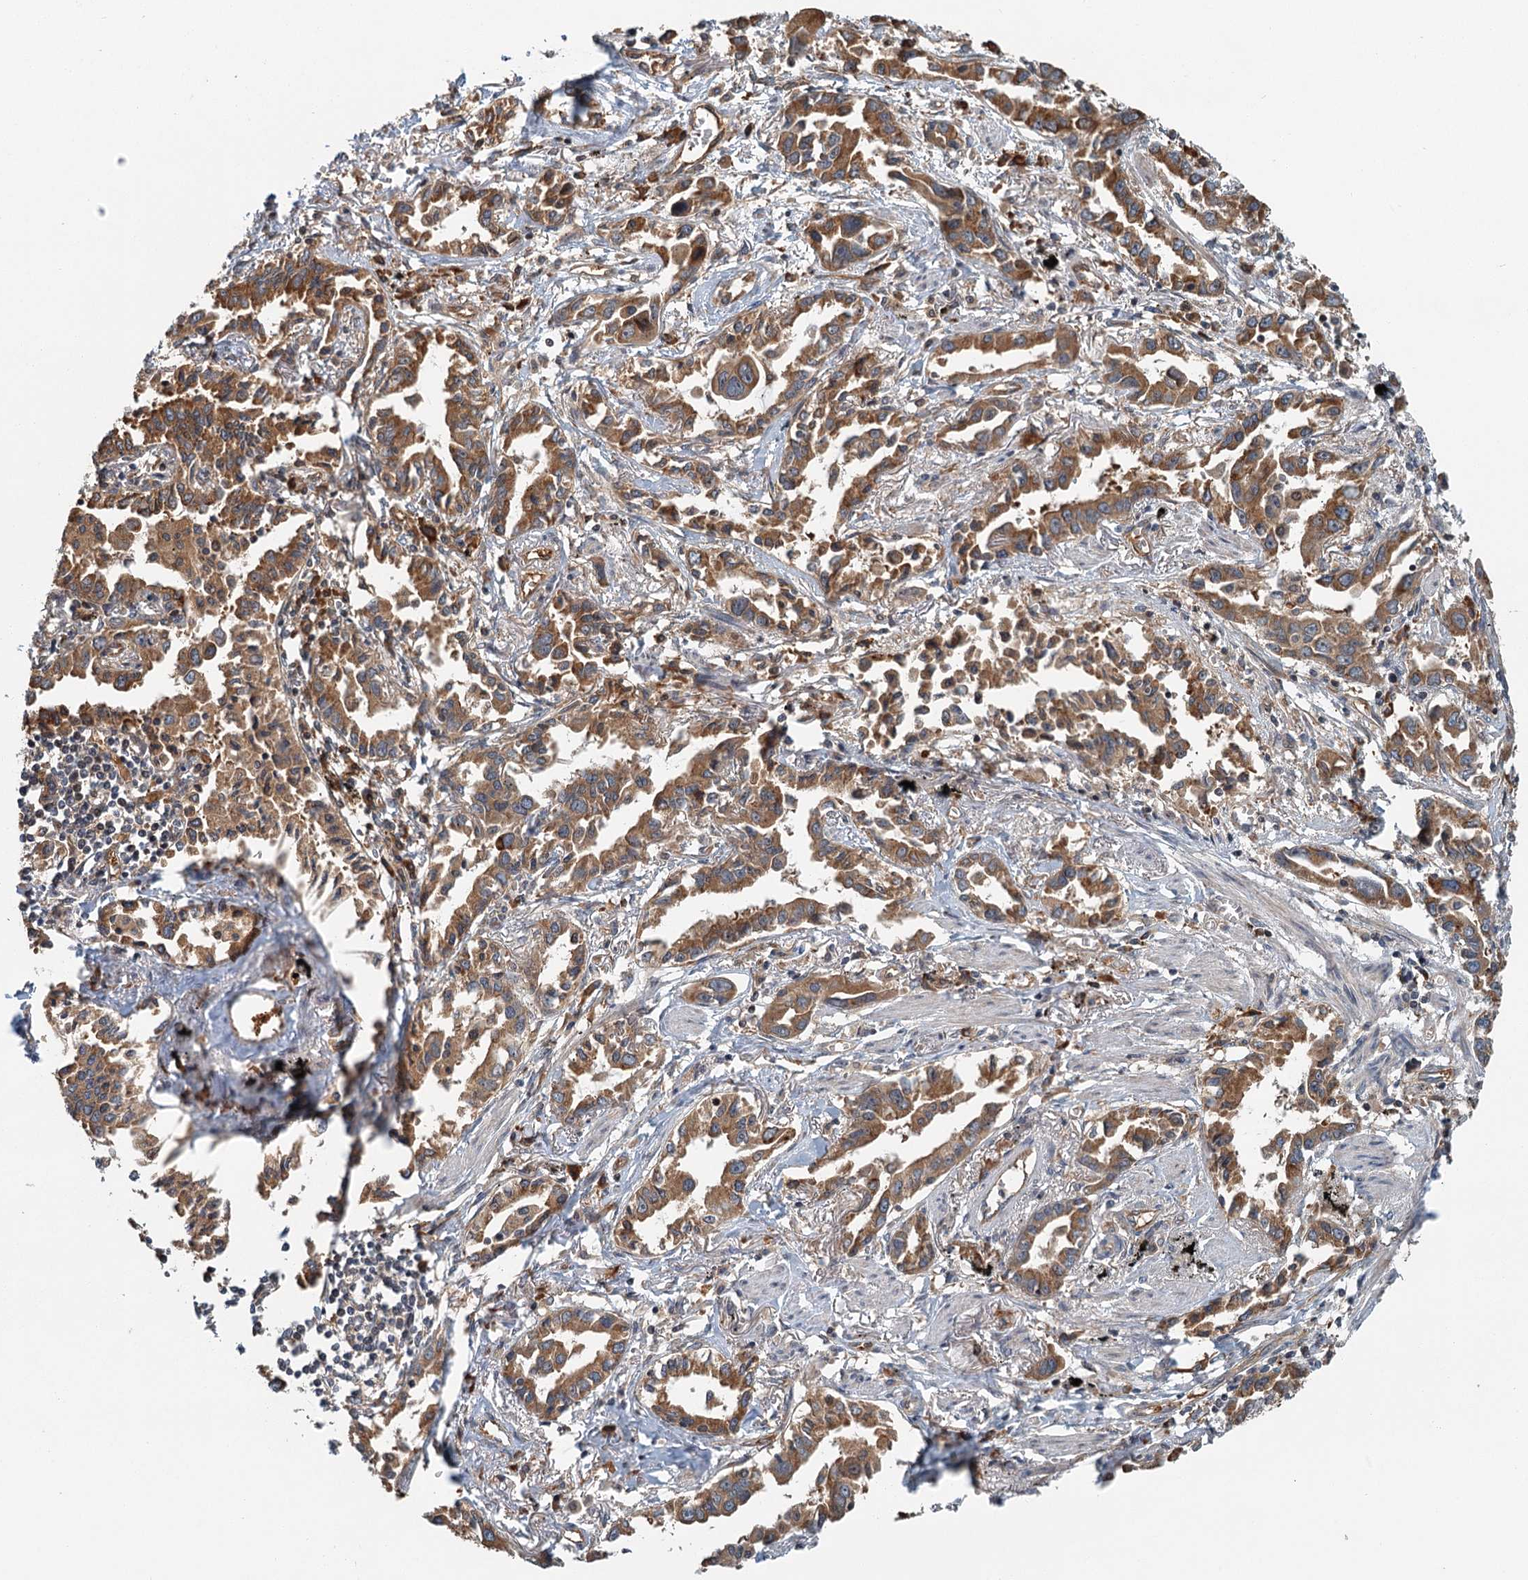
{"staining": {"intensity": "moderate", "quantity": ">75%", "location": "cytoplasmic/membranous"}, "tissue": "lung cancer", "cell_type": "Tumor cells", "image_type": "cancer", "snomed": [{"axis": "morphology", "description": "Adenocarcinoma, NOS"}, {"axis": "topography", "description": "Lung"}], "caption": "The image shows staining of lung cancer, revealing moderate cytoplasmic/membranous protein positivity (brown color) within tumor cells.", "gene": "ZNF527", "patient": {"sex": "male", "age": 67}}